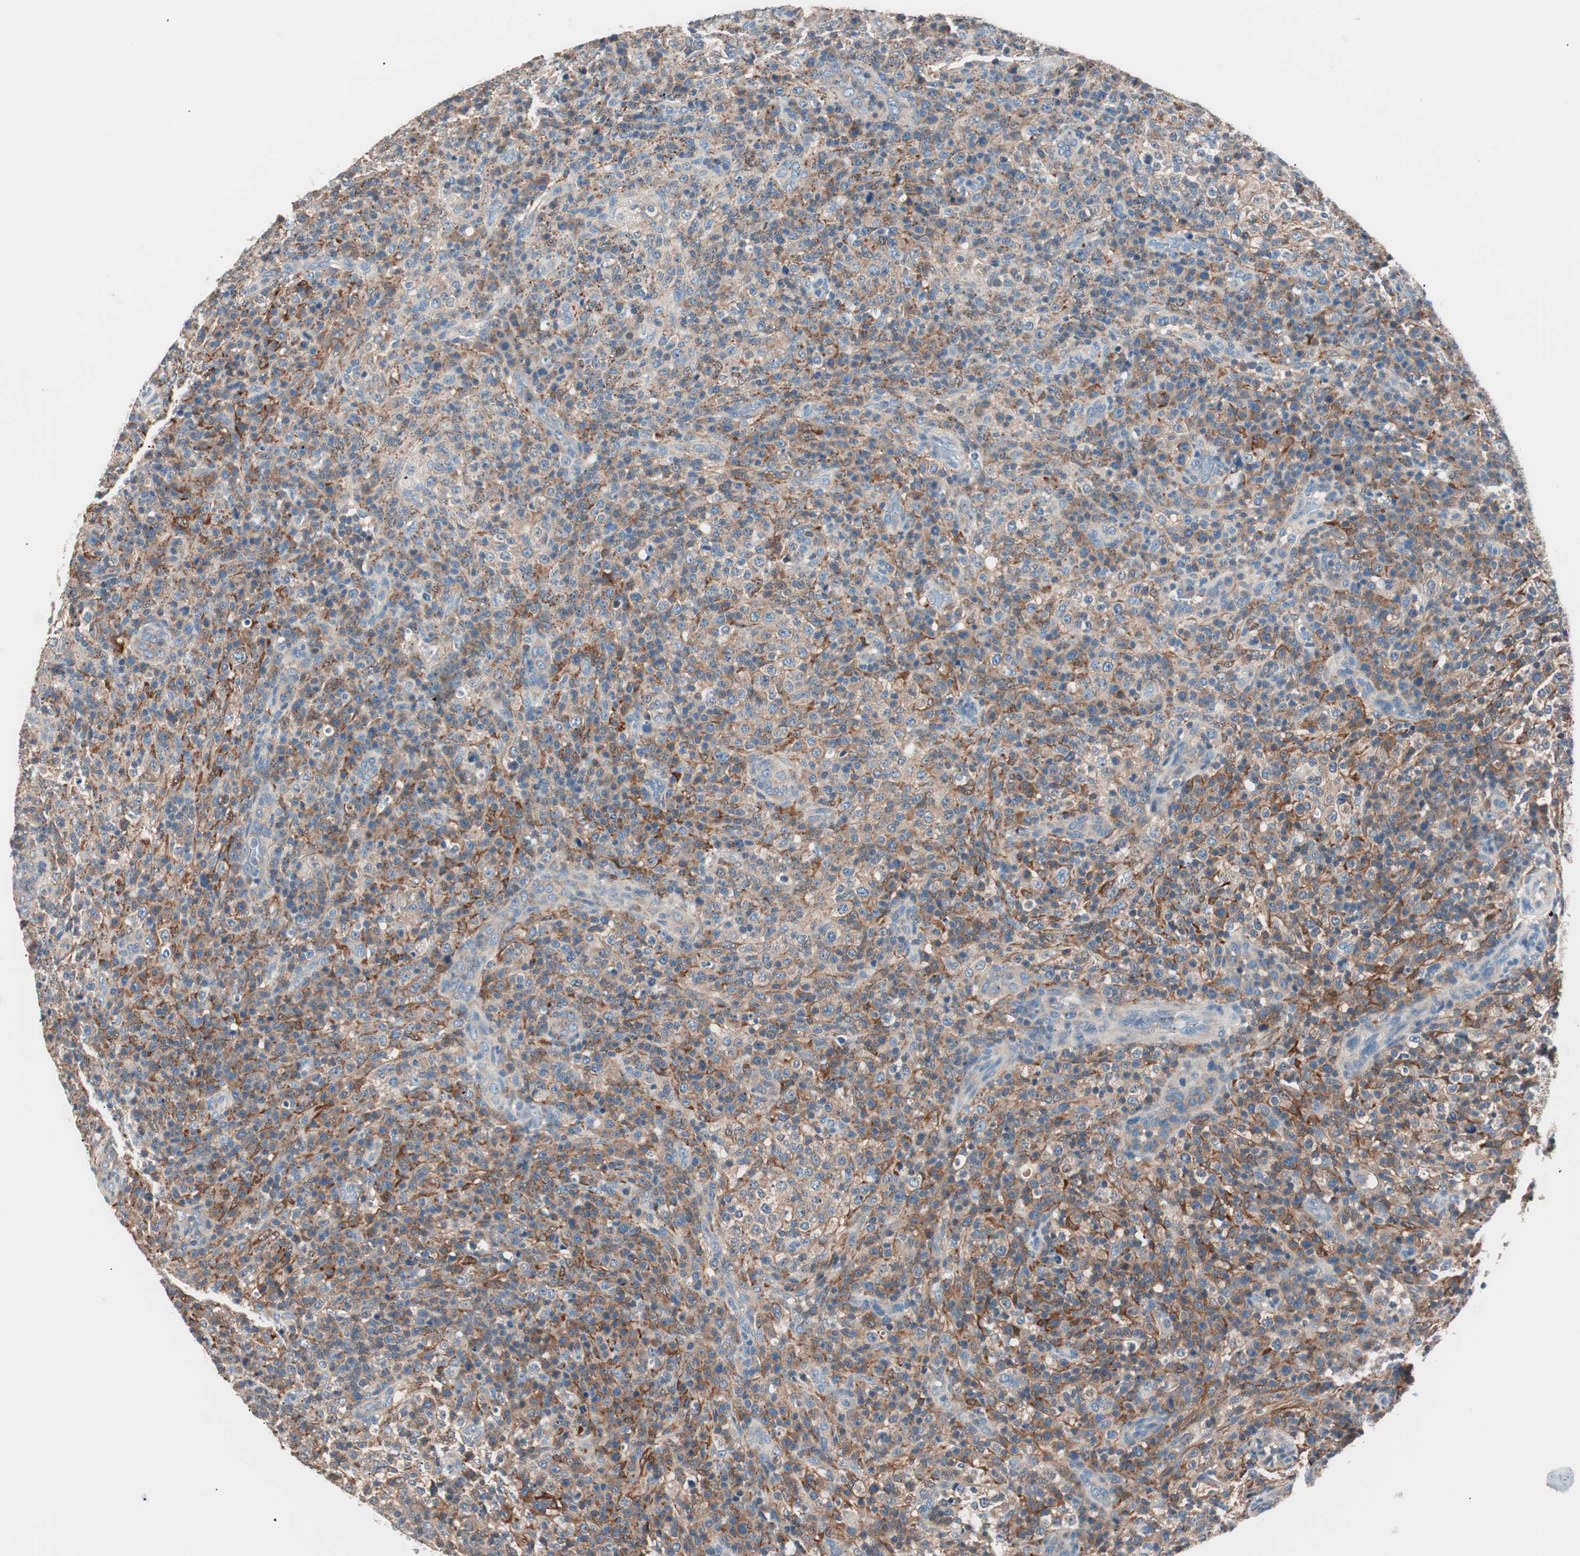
{"staining": {"intensity": "moderate", "quantity": "25%-75%", "location": "cytoplasmic/membranous"}, "tissue": "lymphoma", "cell_type": "Tumor cells", "image_type": "cancer", "snomed": [{"axis": "morphology", "description": "Malignant lymphoma, non-Hodgkin's type, High grade"}, {"axis": "topography", "description": "Lymph node"}], "caption": "Protein expression analysis of malignant lymphoma, non-Hodgkin's type (high-grade) exhibits moderate cytoplasmic/membranous expression in approximately 25%-75% of tumor cells.", "gene": "RAD54B", "patient": {"sex": "female", "age": 76}}